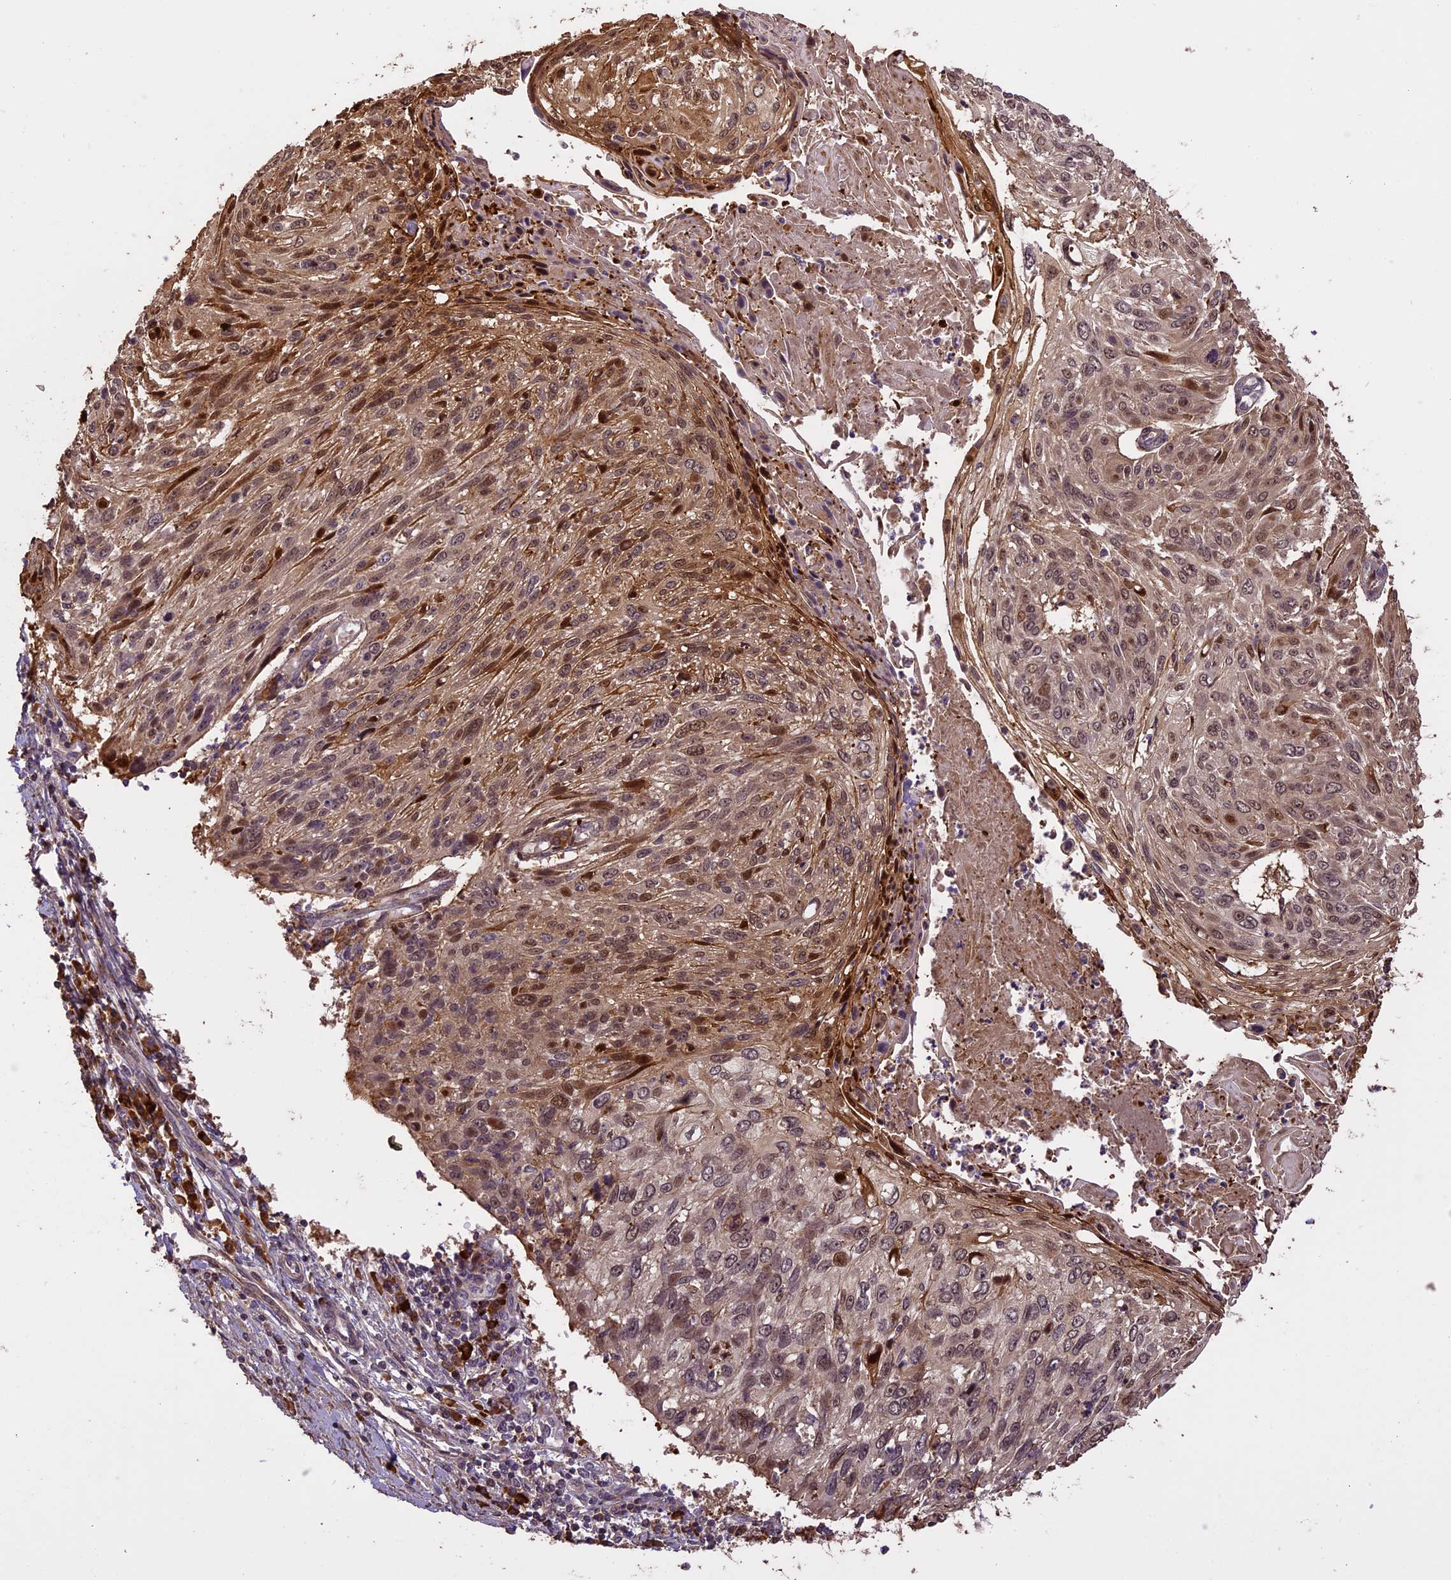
{"staining": {"intensity": "moderate", "quantity": "25%-75%", "location": "nuclear"}, "tissue": "cervical cancer", "cell_type": "Tumor cells", "image_type": "cancer", "snomed": [{"axis": "morphology", "description": "Squamous cell carcinoma, NOS"}, {"axis": "topography", "description": "Cervix"}], "caption": "Cervical cancer (squamous cell carcinoma) stained for a protein (brown) exhibits moderate nuclear positive expression in approximately 25%-75% of tumor cells.", "gene": "ENHO", "patient": {"sex": "female", "age": 51}}